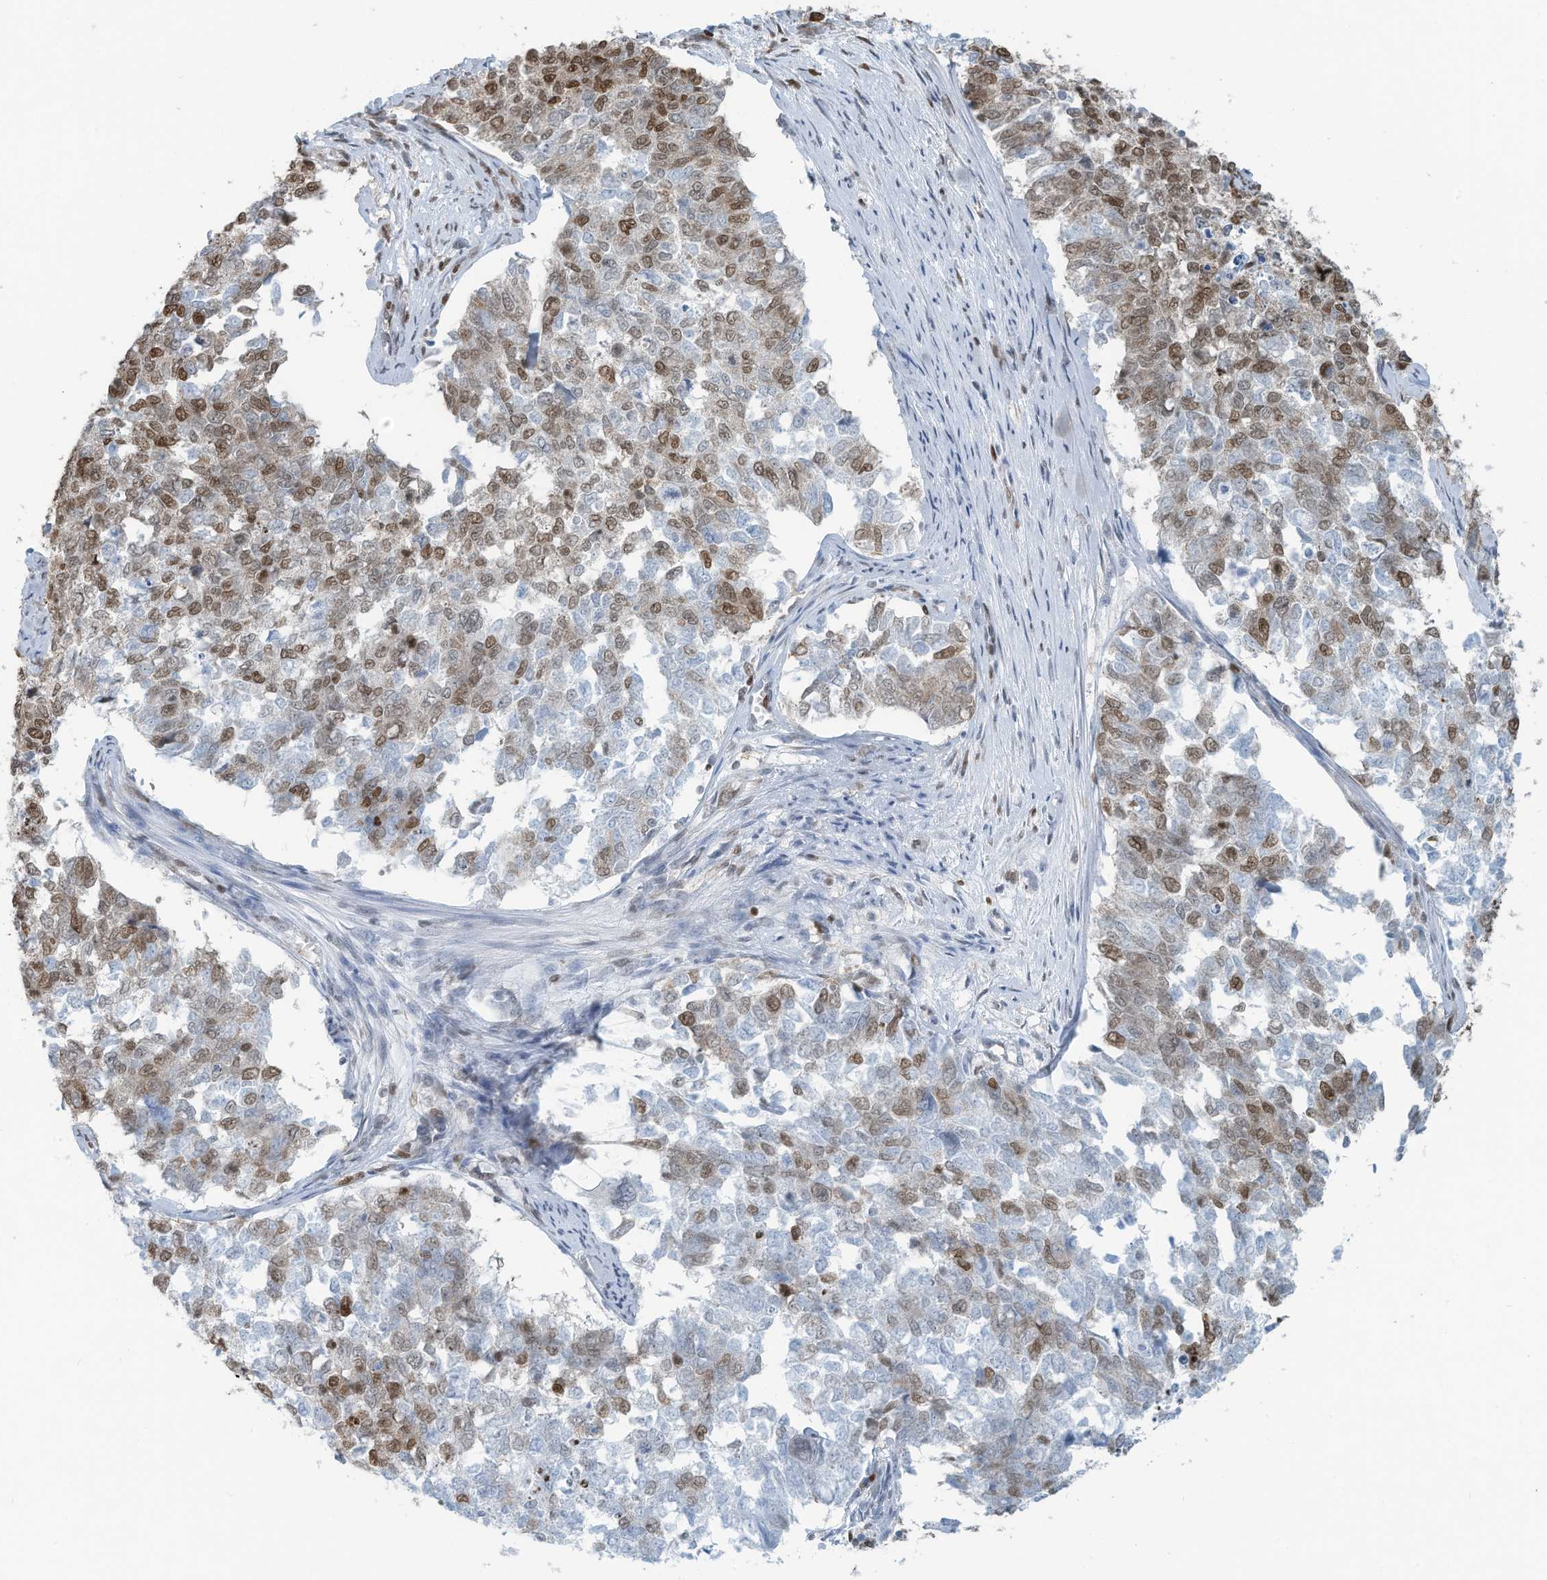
{"staining": {"intensity": "moderate", "quantity": "25%-75%", "location": "nuclear"}, "tissue": "cervical cancer", "cell_type": "Tumor cells", "image_type": "cancer", "snomed": [{"axis": "morphology", "description": "Squamous cell carcinoma, NOS"}, {"axis": "topography", "description": "Cervix"}], "caption": "Protein expression analysis of squamous cell carcinoma (cervical) displays moderate nuclear positivity in about 25%-75% of tumor cells.", "gene": "SARNP", "patient": {"sex": "female", "age": 63}}